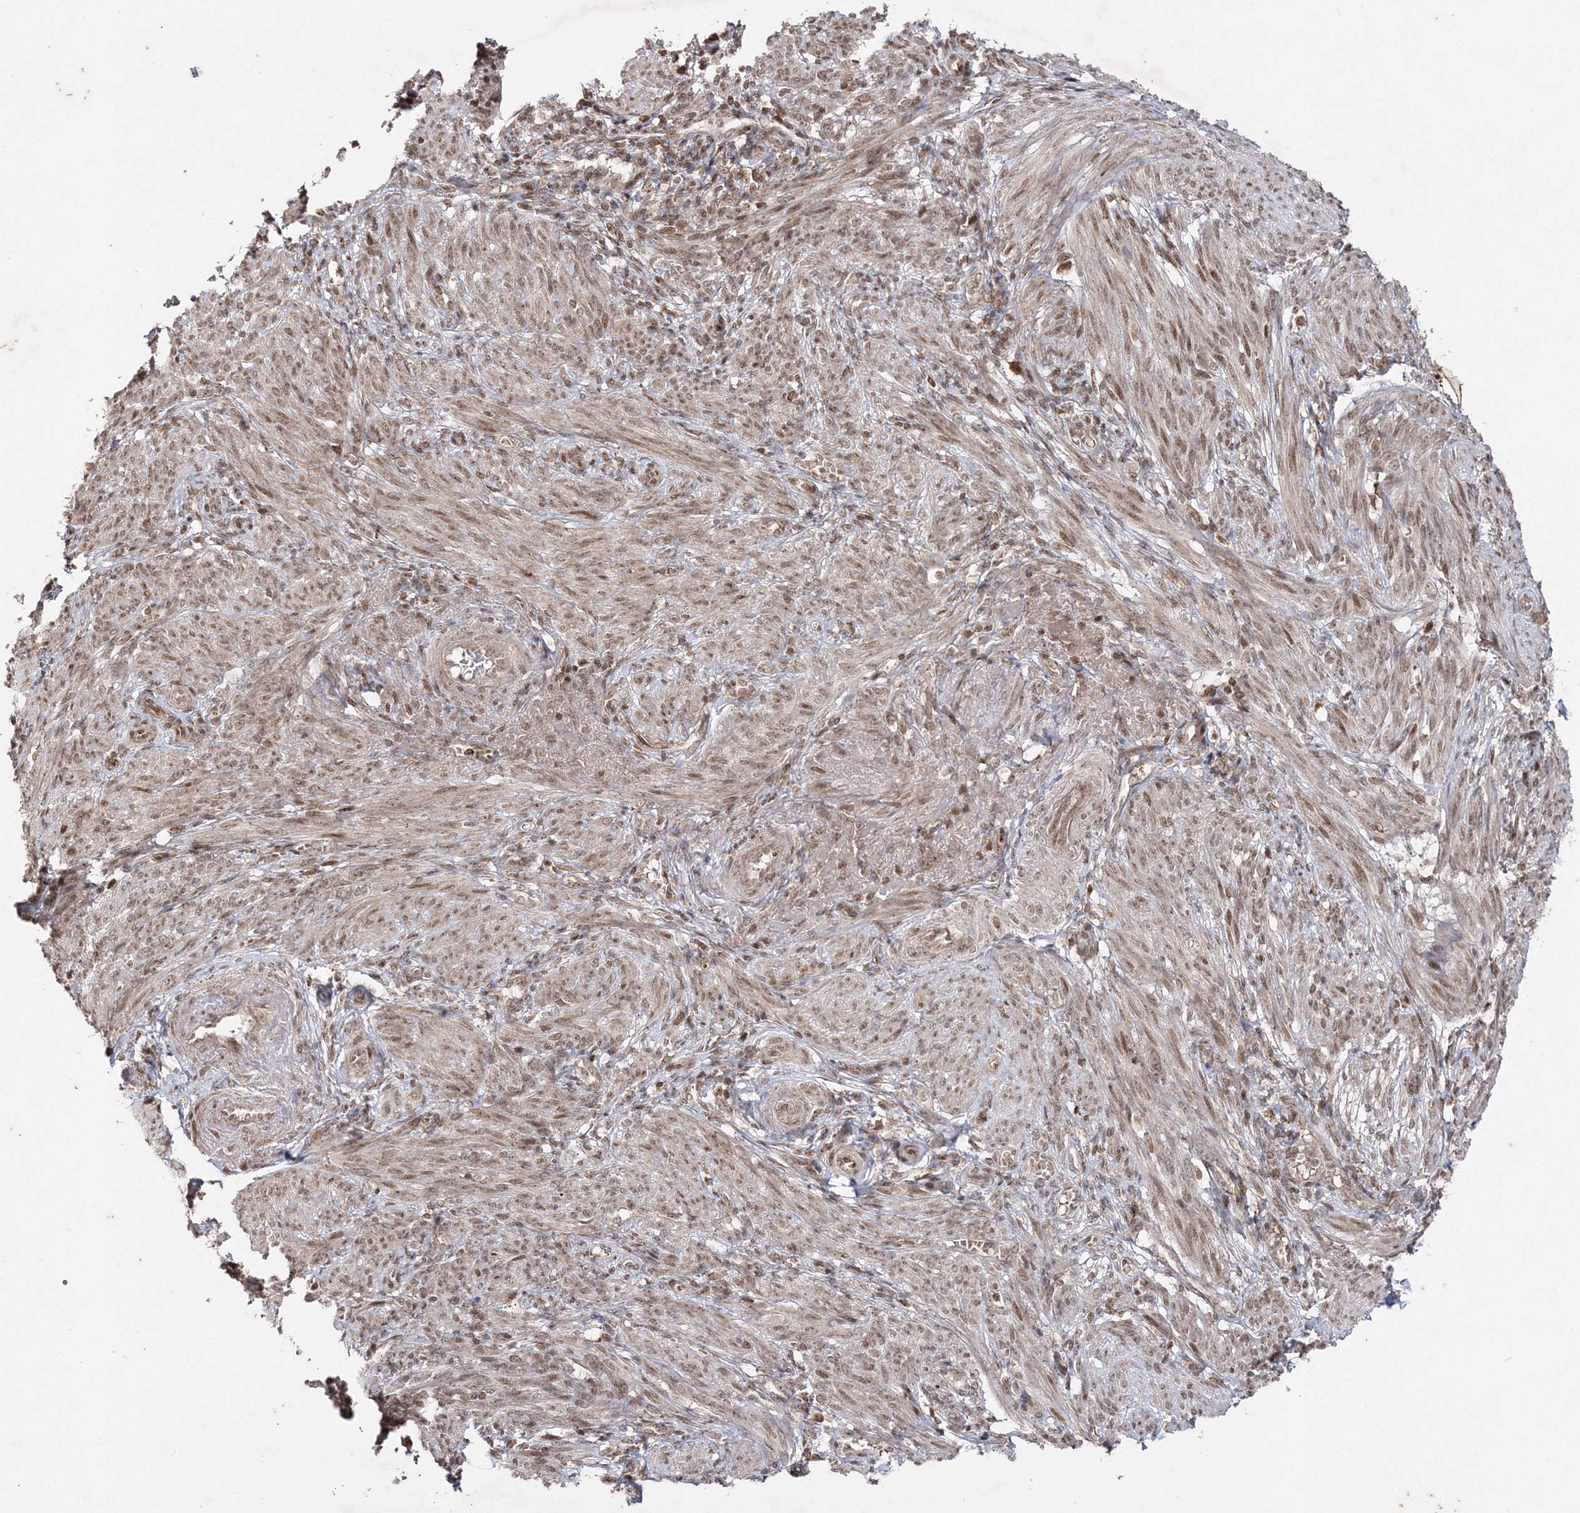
{"staining": {"intensity": "moderate", "quantity": ">75%", "location": "cytoplasmic/membranous,nuclear"}, "tissue": "smooth muscle", "cell_type": "Smooth muscle cells", "image_type": "normal", "snomed": [{"axis": "morphology", "description": "Normal tissue, NOS"}, {"axis": "topography", "description": "Smooth muscle"}], "caption": "Immunohistochemical staining of unremarkable human smooth muscle exhibits >75% levels of moderate cytoplasmic/membranous,nuclear protein positivity in about >75% of smooth muscle cells.", "gene": "CARM1", "patient": {"sex": "female", "age": 39}}